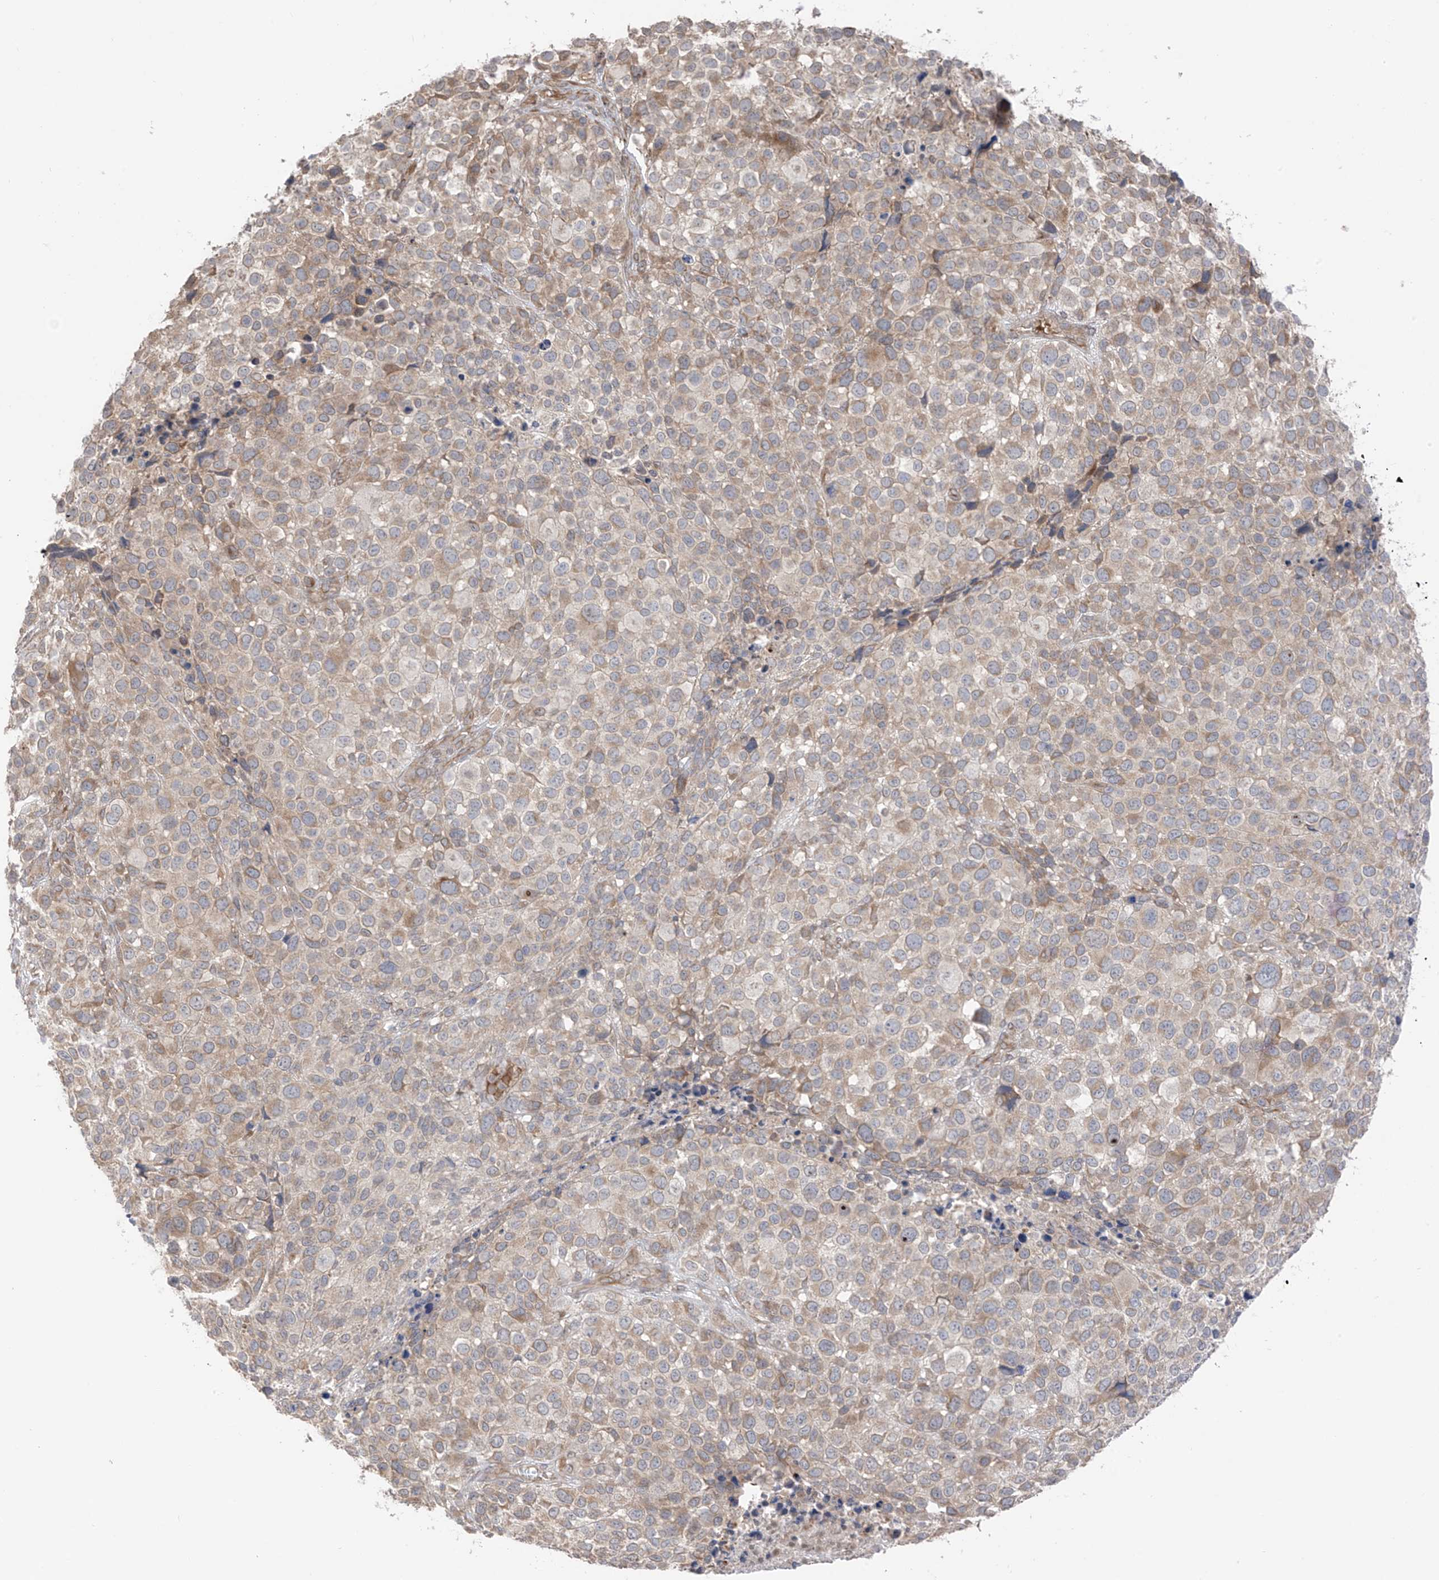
{"staining": {"intensity": "weak", "quantity": ">75%", "location": "cytoplasmic/membranous"}, "tissue": "melanoma", "cell_type": "Tumor cells", "image_type": "cancer", "snomed": [{"axis": "morphology", "description": "Malignant melanoma, NOS"}, {"axis": "topography", "description": "Skin of trunk"}], "caption": "Protein expression analysis of human melanoma reveals weak cytoplasmic/membranous positivity in approximately >75% of tumor cells. (DAB IHC, brown staining for protein, blue staining for nuclei).", "gene": "NALCN", "patient": {"sex": "male", "age": 71}}